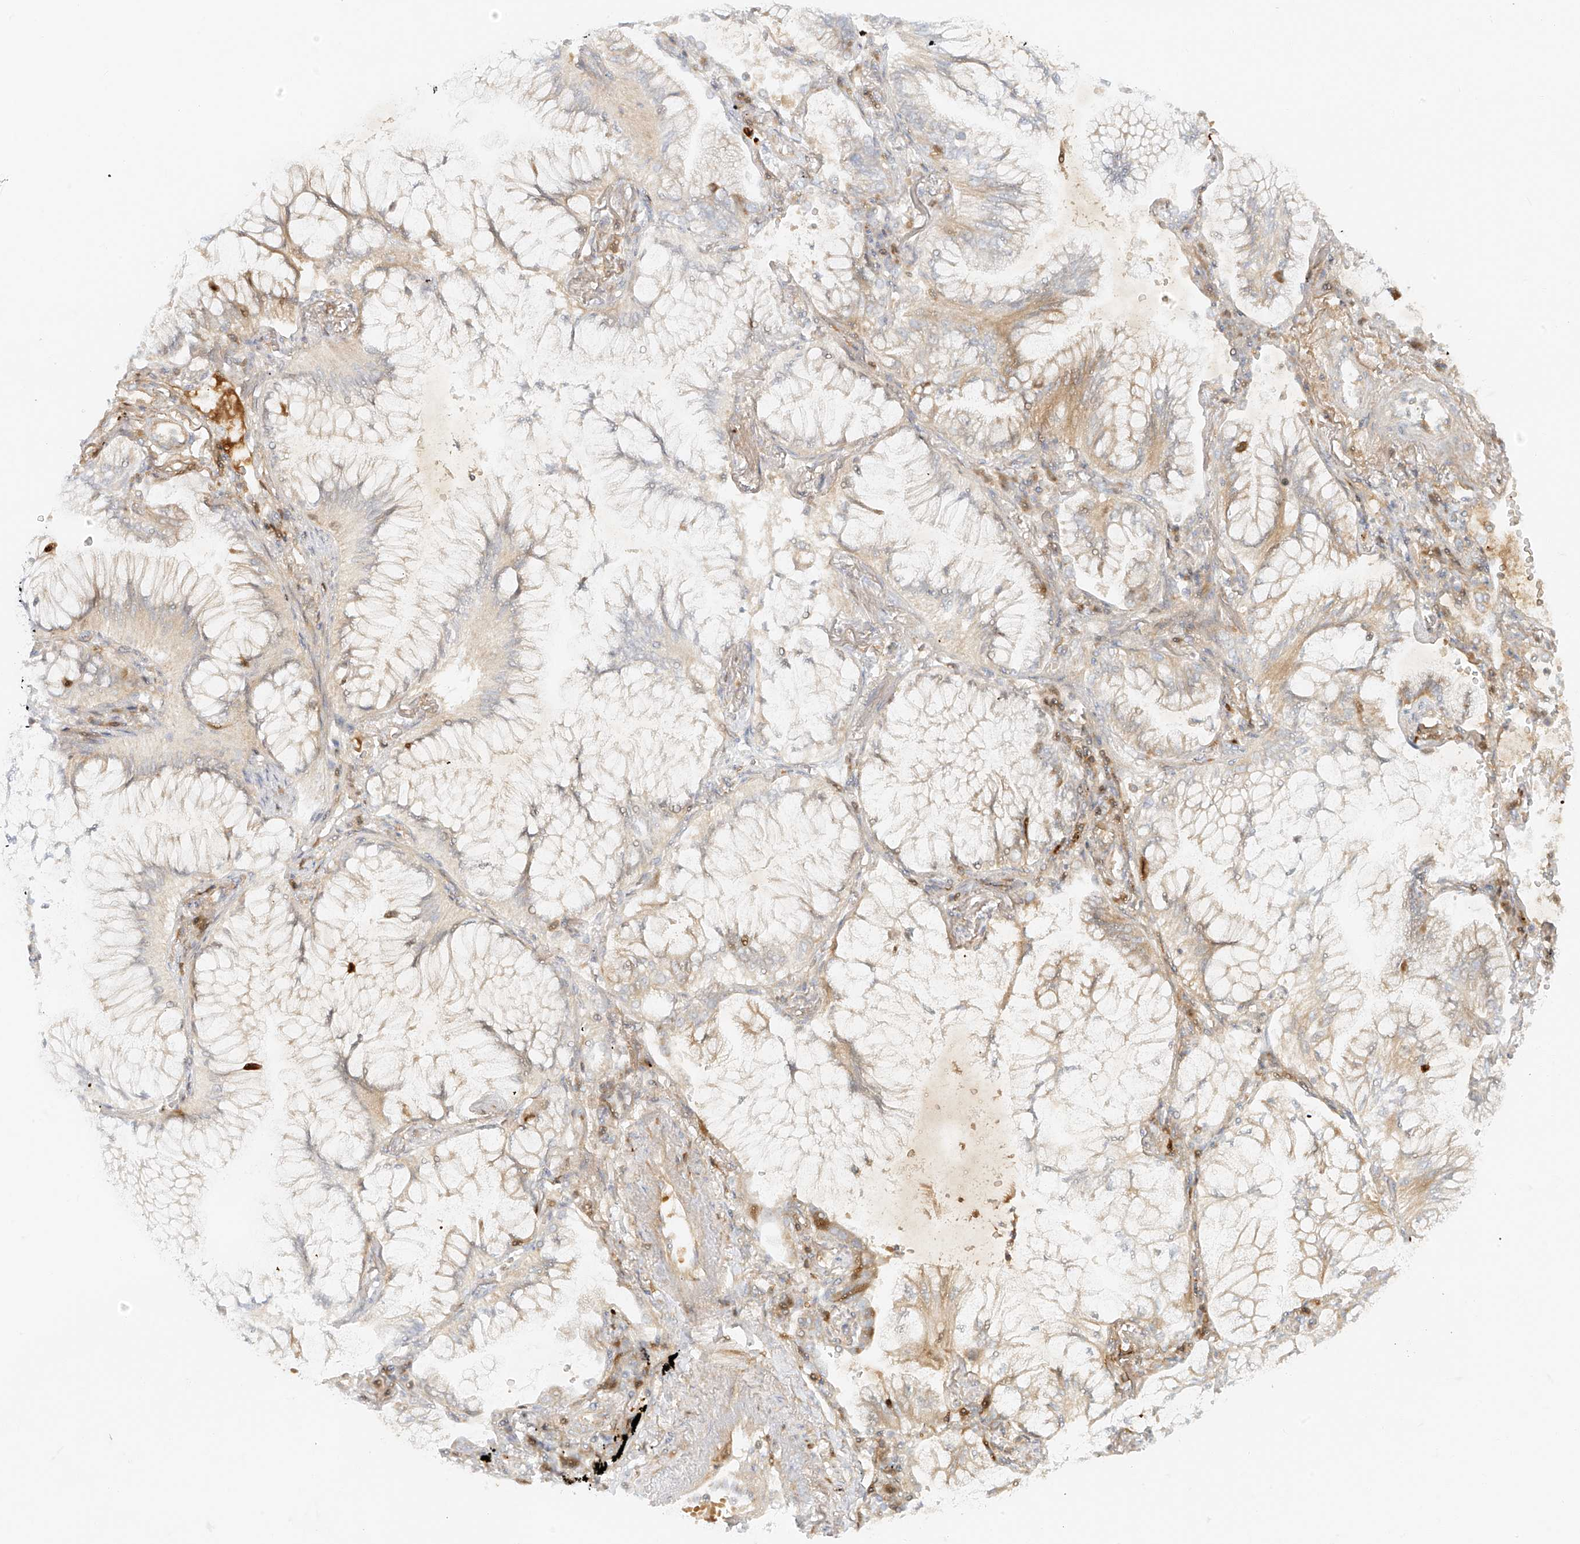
{"staining": {"intensity": "weak", "quantity": "25%-75%", "location": "cytoplasmic/membranous"}, "tissue": "lung cancer", "cell_type": "Tumor cells", "image_type": "cancer", "snomed": [{"axis": "morphology", "description": "Adenocarcinoma, NOS"}, {"axis": "topography", "description": "Lung"}], "caption": "Brown immunohistochemical staining in adenocarcinoma (lung) reveals weak cytoplasmic/membranous staining in about 25%-75% of tumor cells. Using DAB (3,3'-diaminobenzidine) (brown) and hematoxylin (blue) stains, captured at high magnification using brightfield microscopy.", "gene": "MIPEP", "patient": {"sex": "female", "age": 70}}